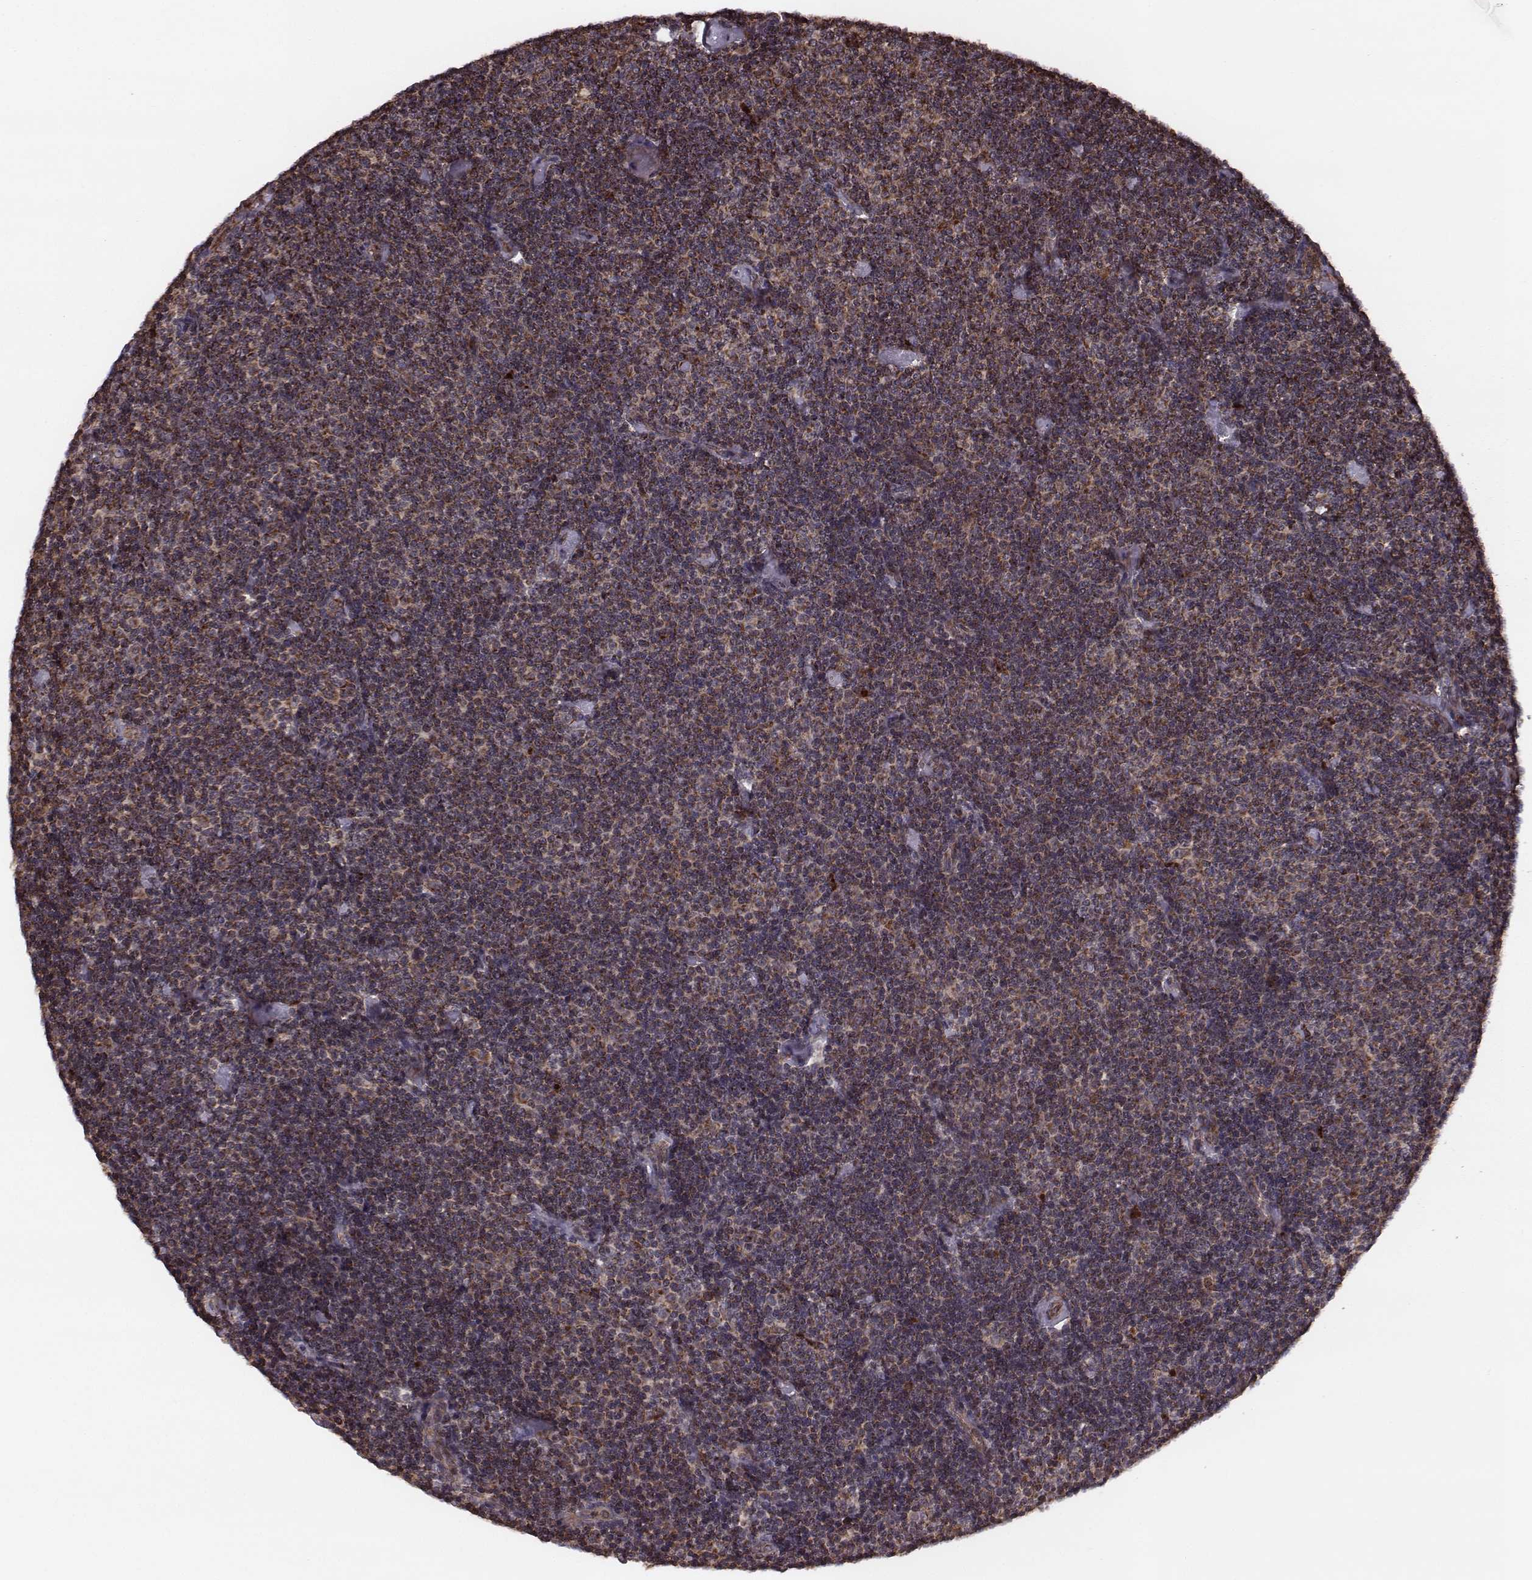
{"staining": {"intensity": "moderate", "quantity": "25%-75%", "location": "cytoplasmic/membranous"}, "tissue": "lymphoma", "cell_type": "Tumor cells", "image_type": "cancer", "snomed": [{"axis": "morphology", "description": "Malignant lymphoma, non-Hodgkin's type, Low grade"}, {"axis": "topography", "description": "Lymph node"}], "caption": "Immunohistochemical staining of malignant lymphoma, non-Hodgkin's type (low-grade) reveals medium levels of moderate cytoplasmic/membranous protein positivity in about 25%-75% of tumor cells.", "gene": "ZDHHC21", "patient": {"sex": "male", "age": 81}}